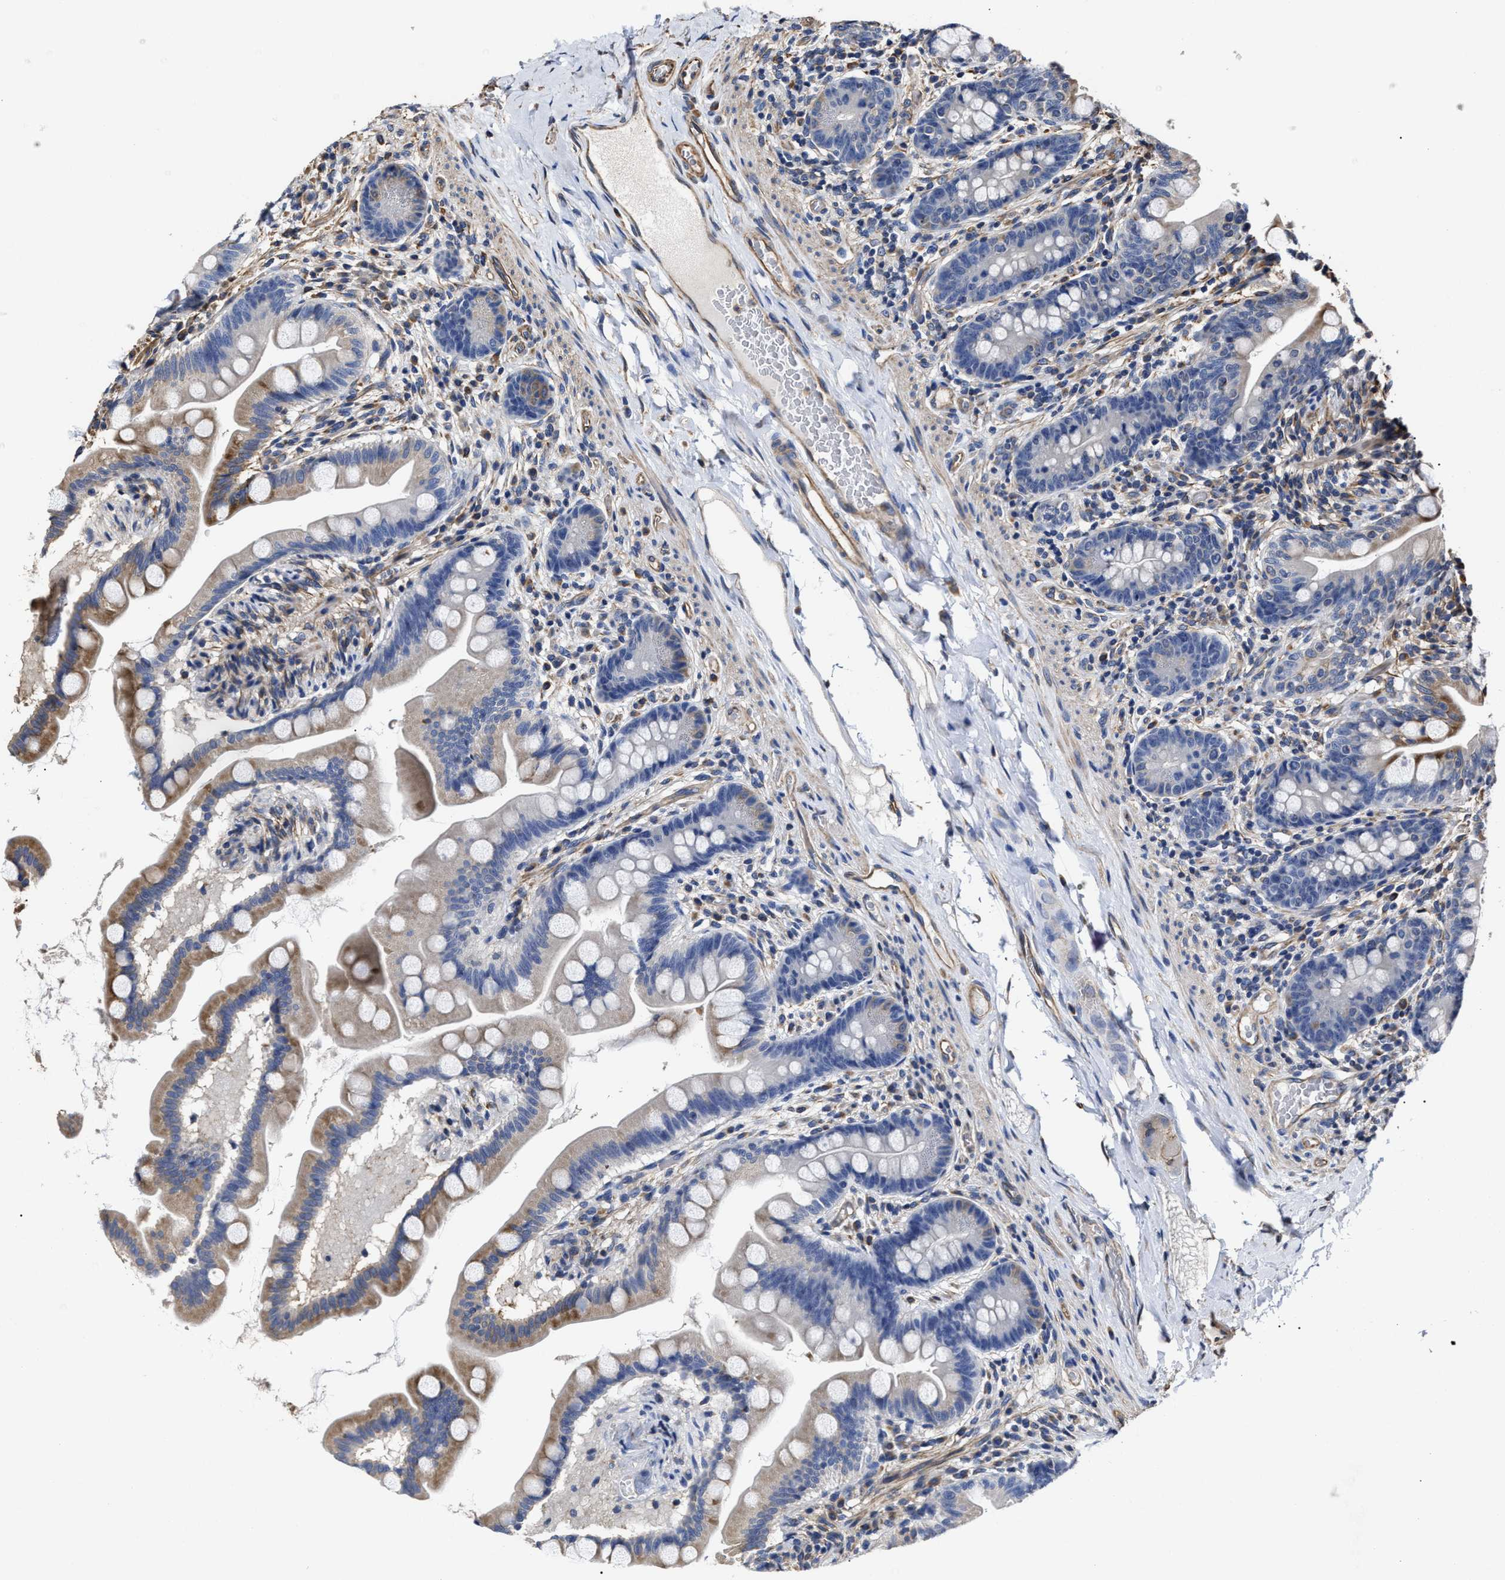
{"staining": {"intensity": "moderate", "quantity": "<25%", "location": "cytoplasmic/membranous"}, "tissue": "small intestine", "cell_type": "Glandular cells", "image_type": "normal", "snomed": [{"axis": "morphology", "description": "Normal tissue, NOS"}, {"axis": "topography", "description": "Small intestine"}], "caption": "Brown immunohistochemical staining in benign human small intestine displays moderate cytoplasmic/membranous positivity in approximately <25% of glandular cells. The staining was performed using DAB (3,3'-diaminobenzidine) to visualize the protein expression in brown, while the nuclei were stained in blue with hematoxylin (Magnification: 20x).", "gene": "TSPAN33", "patient": {"sex": "female", "age": 56}}